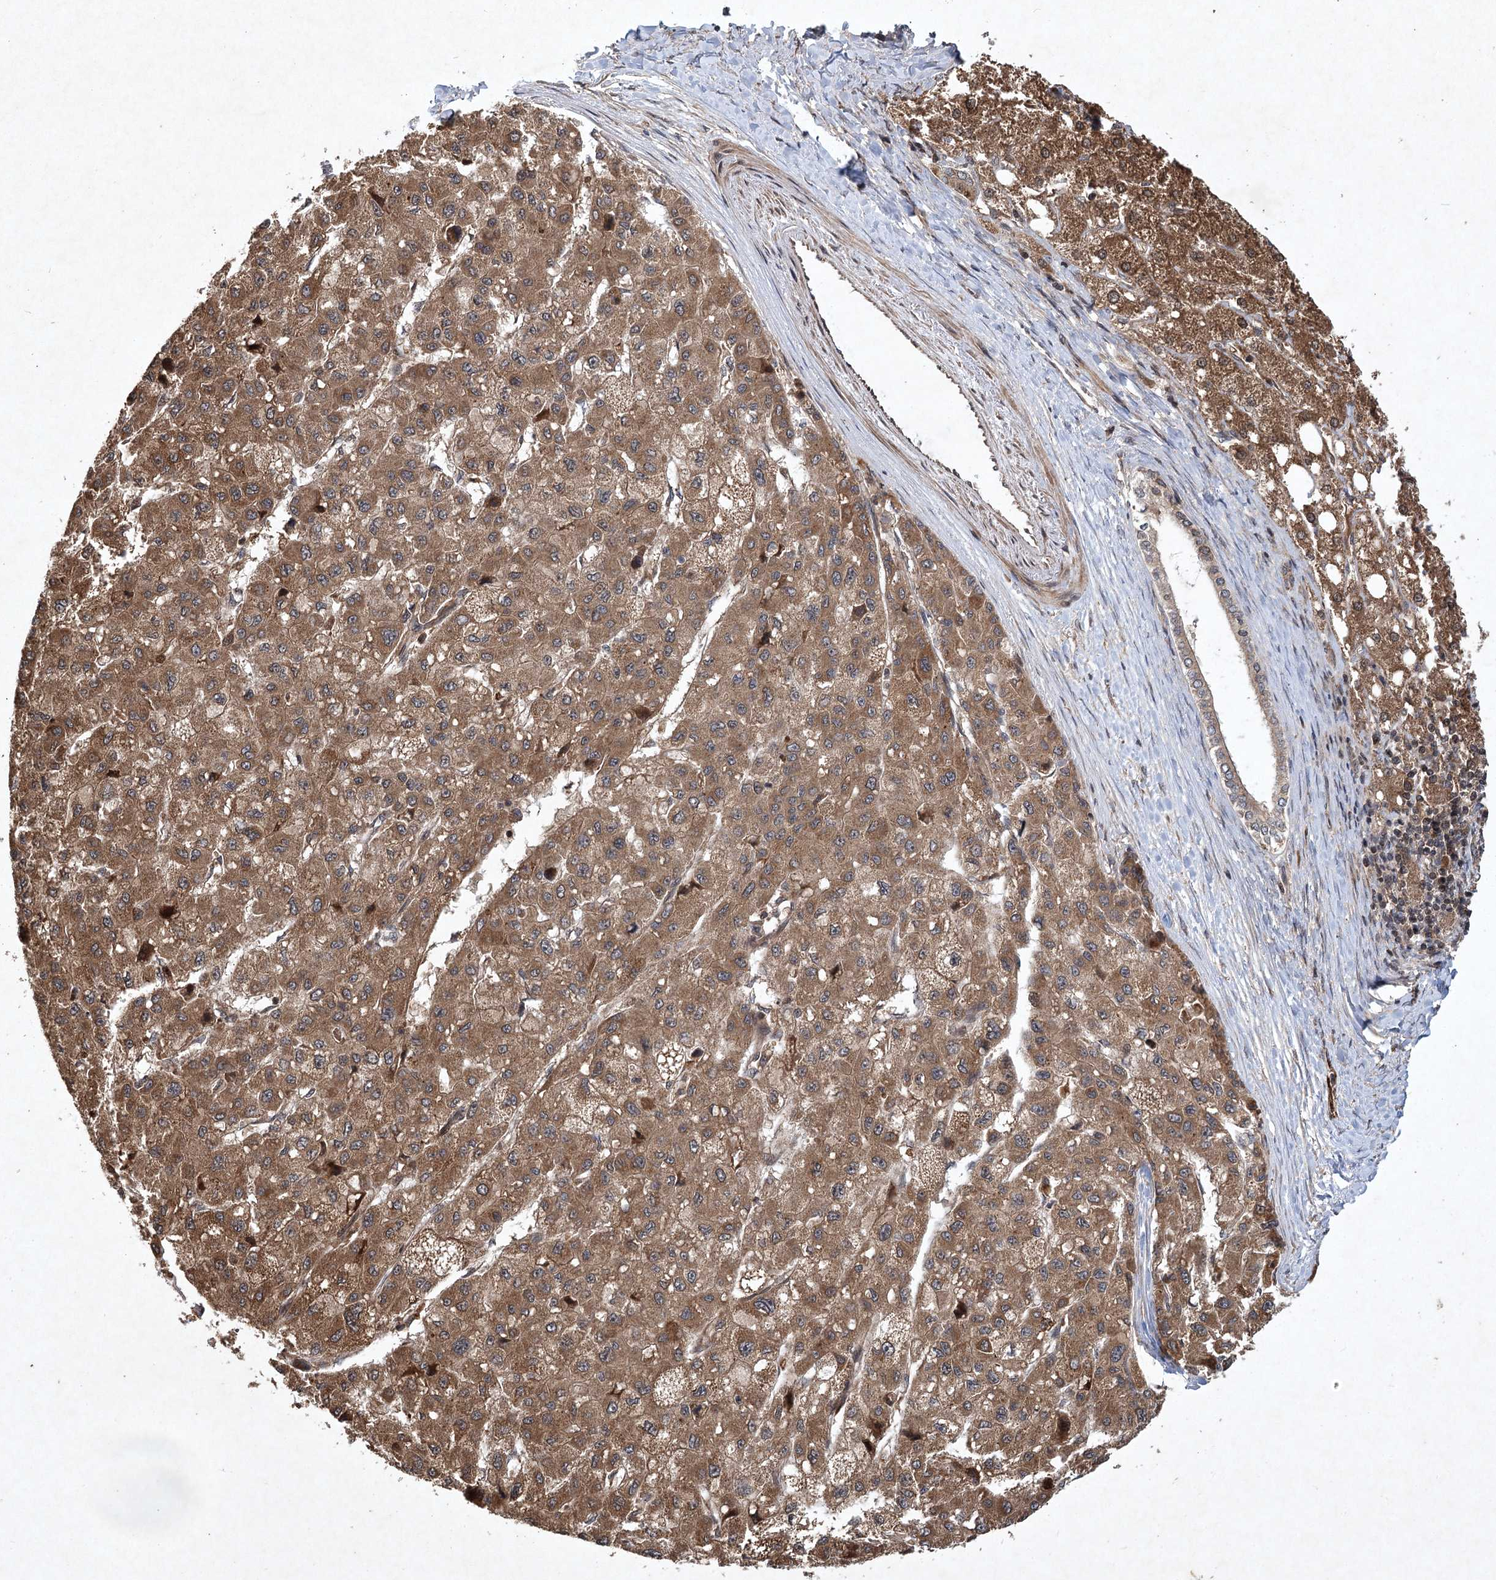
{"staining": {"intensity": "moderate", "quantity": ">75%", "location": "cytoplasmic/membranous"}, "tissue": "liver cancer", "cell_type": "Tumor cells", "image_type": "cancer", "snomed": [{"axis": "morphology", "description": "Carcinoma, Hepatocellular, NOS"}, {"axis": "topography", "description": "Liver"}], "caption": "A medium amount of moderate cytoplasmic/membranous positivity is appreciated in approximately >75% of tumor cells in liver cancer tissue.", "gene": "INSIG2", "patient": {"sex": "male", "age": 80}}